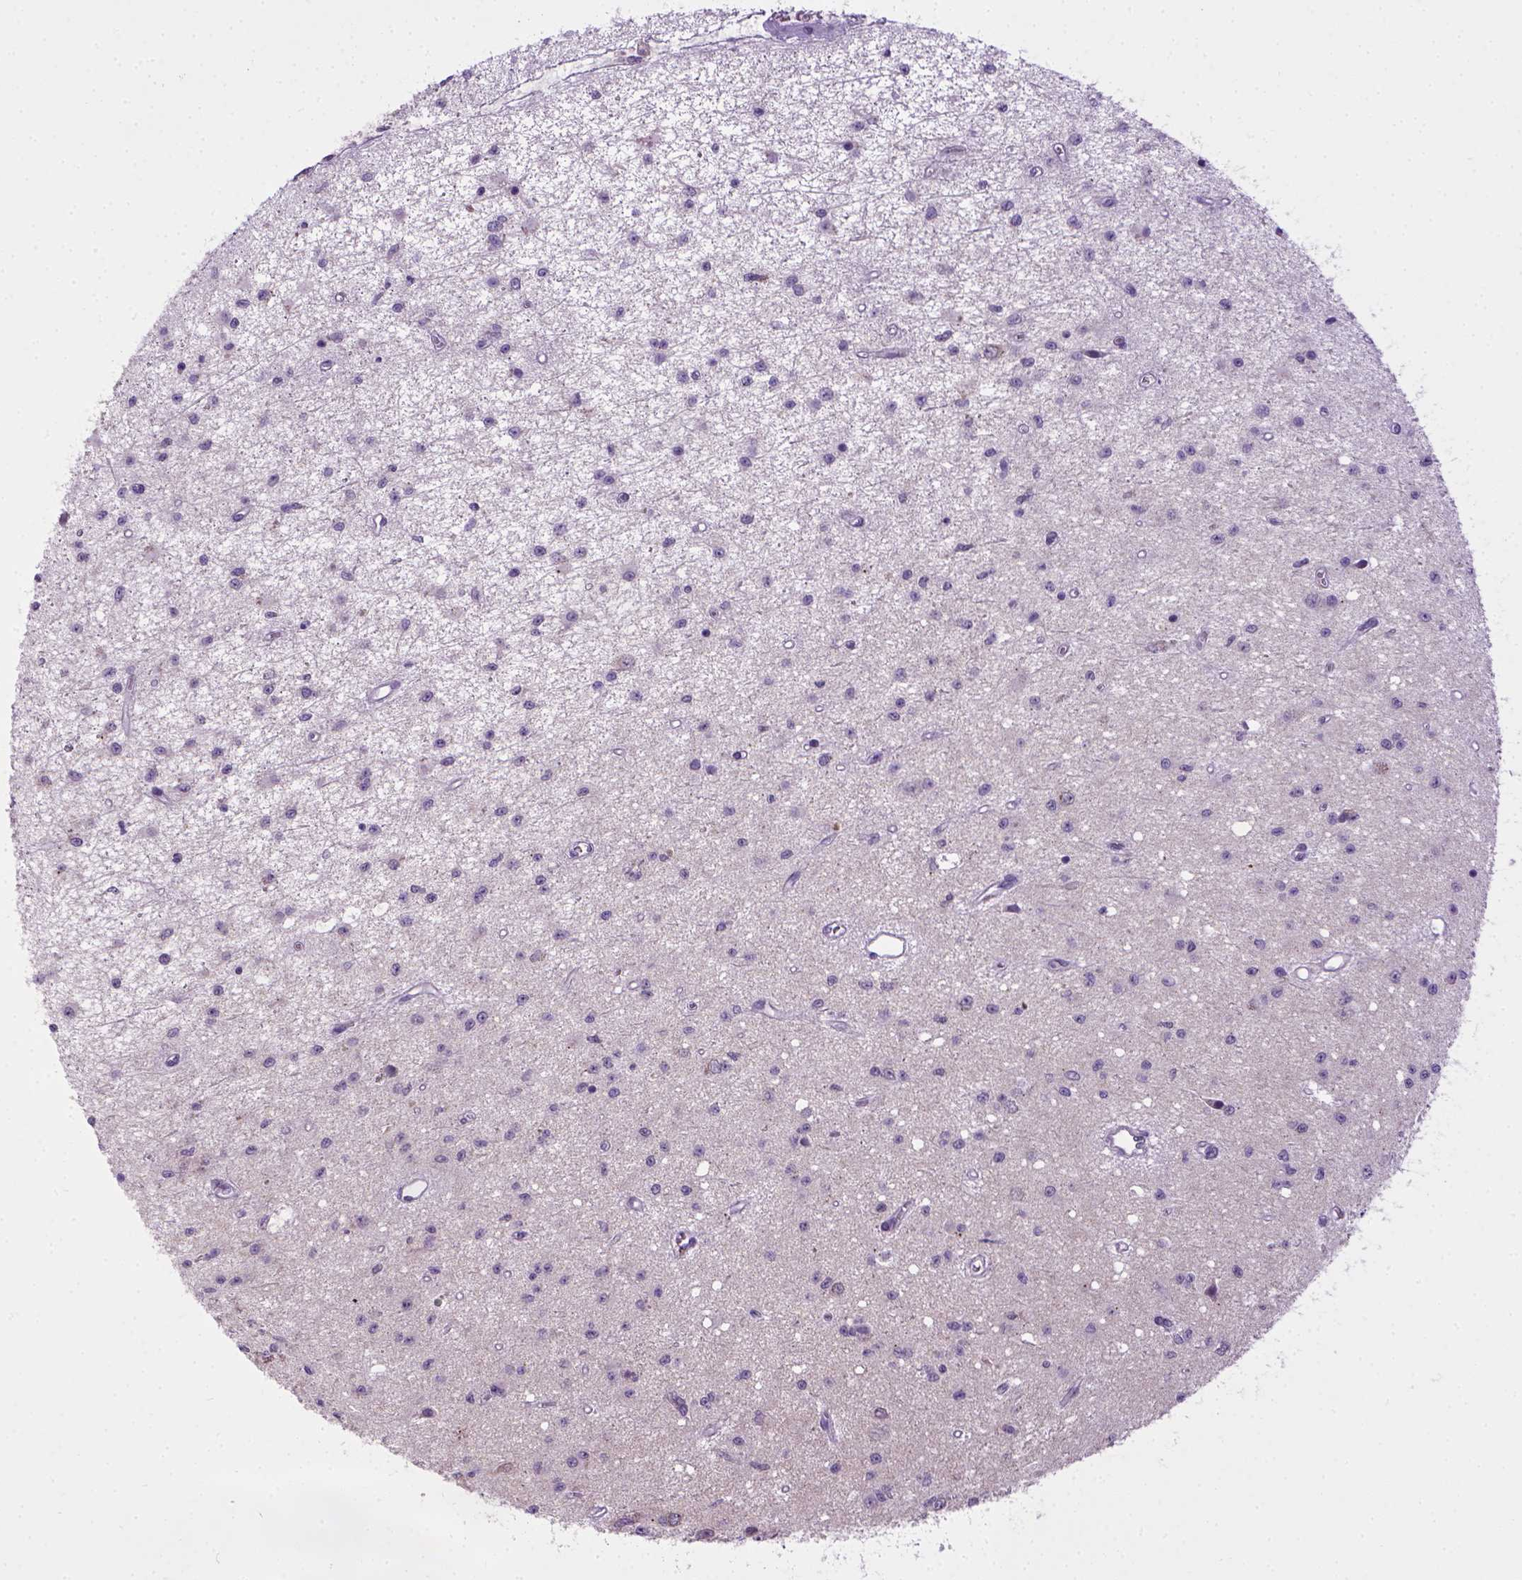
{"staining": {"intensity": "negative", "quantity": "none", "location": "none"}, "tissue": "glioma", "cell_type": "Tumor cells", "image_type": "cancer", "snomed": [{"axis": "morphology", "description": "Glioma, malignant, Low grade"}, {"axis": "topography", "description": "Brain"}], "caption": "Tumor cells are negative for brown protein staining in glioma.", "gene": "CDH1", "patient": {"sex": "female", "age": 45}}